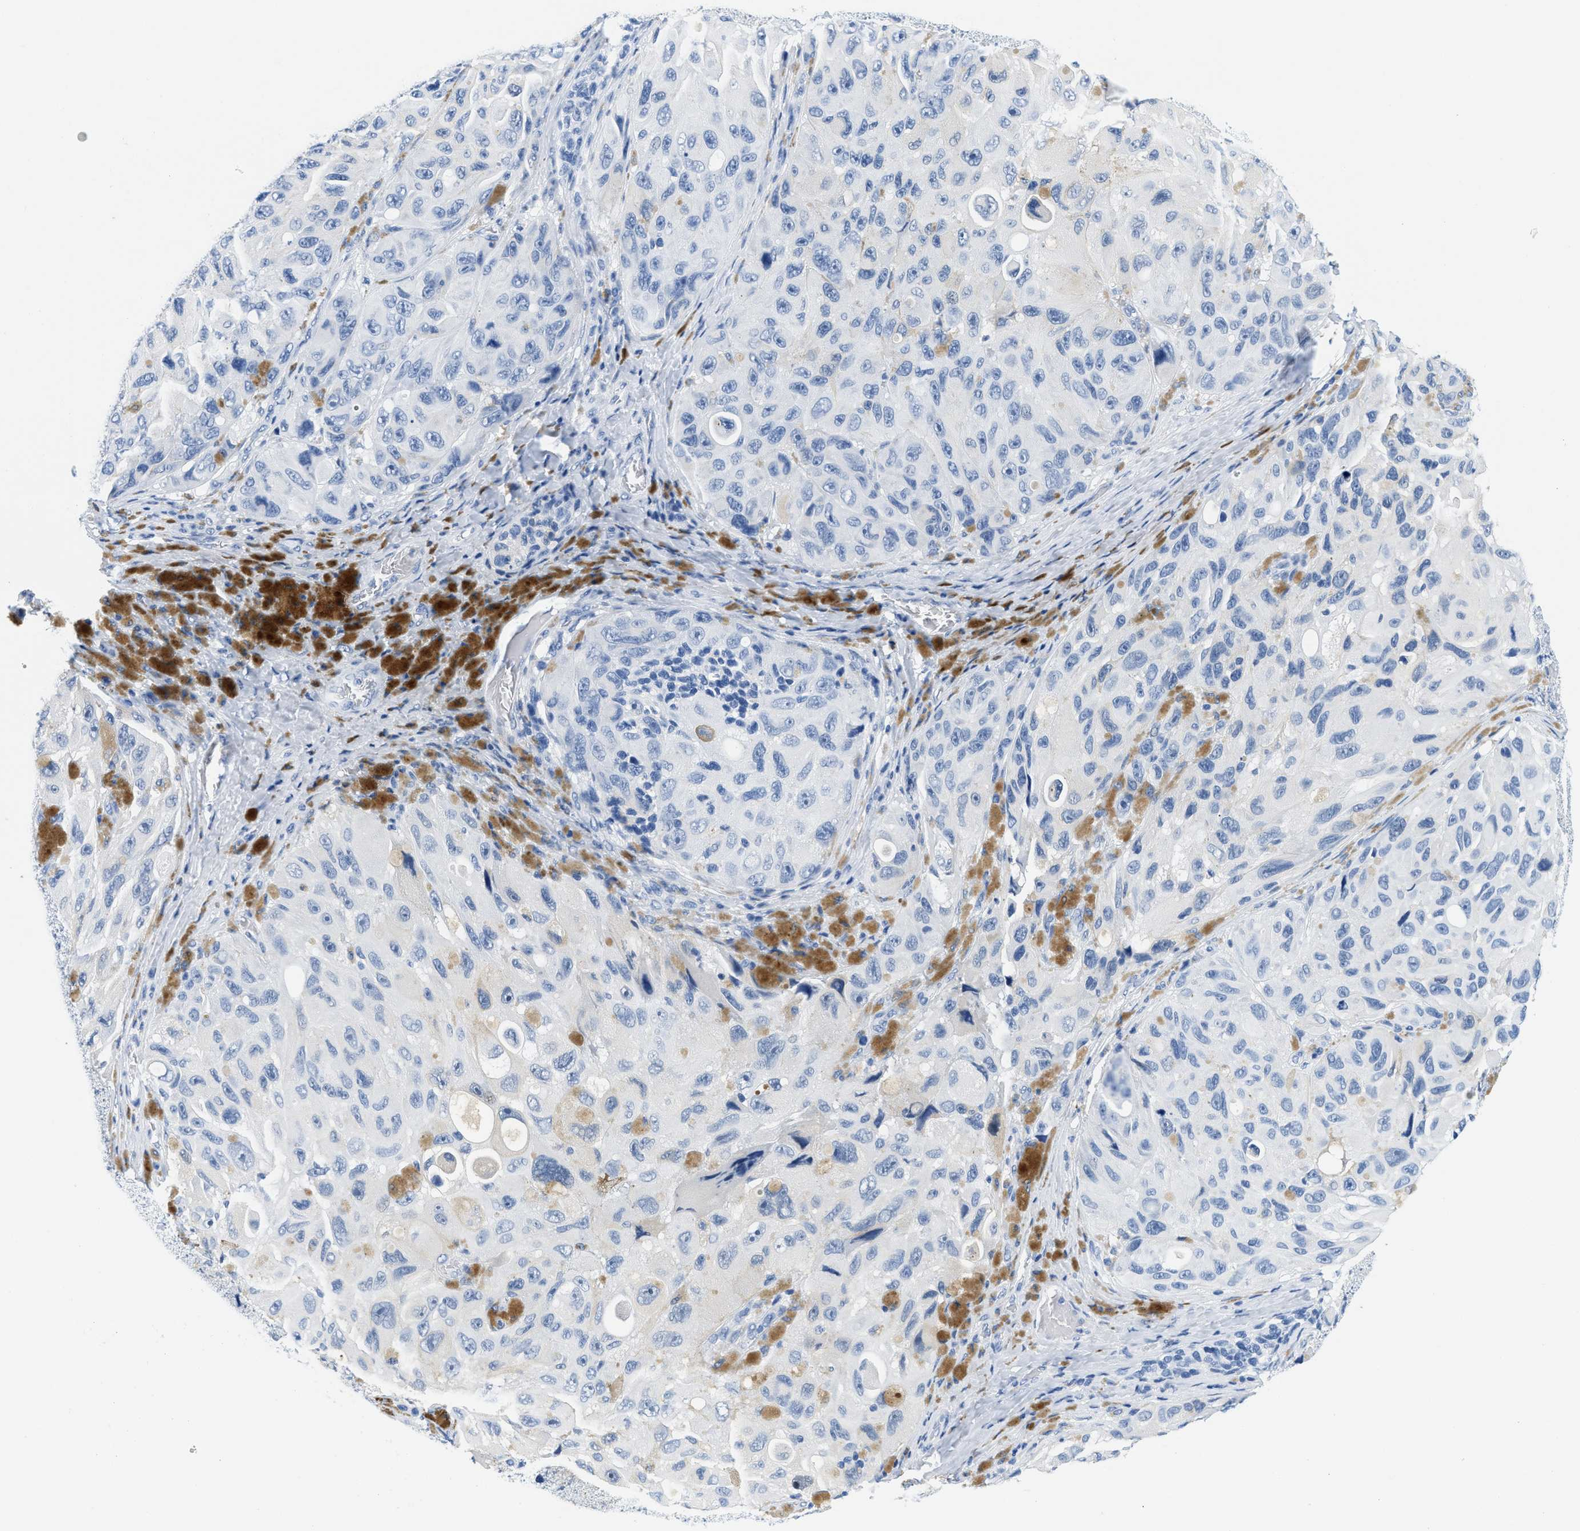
{"staining": {"intensity": "negative", "quantity": "none", "location": "none"}, "tissue": "melanoma", "cell_type": "Tumor cells", "image_type": "cancer", "snomed": [{"axis": "morphology", "description": "Malignant melanoma, NOS"}, {"axis": "topography", "description": "Skin"}], "caption": "The histopathology image demonstrates no staining of tumor cells in melanoma.", "gene": "GSN", "patient": {"sex": "female", "age": 73}}